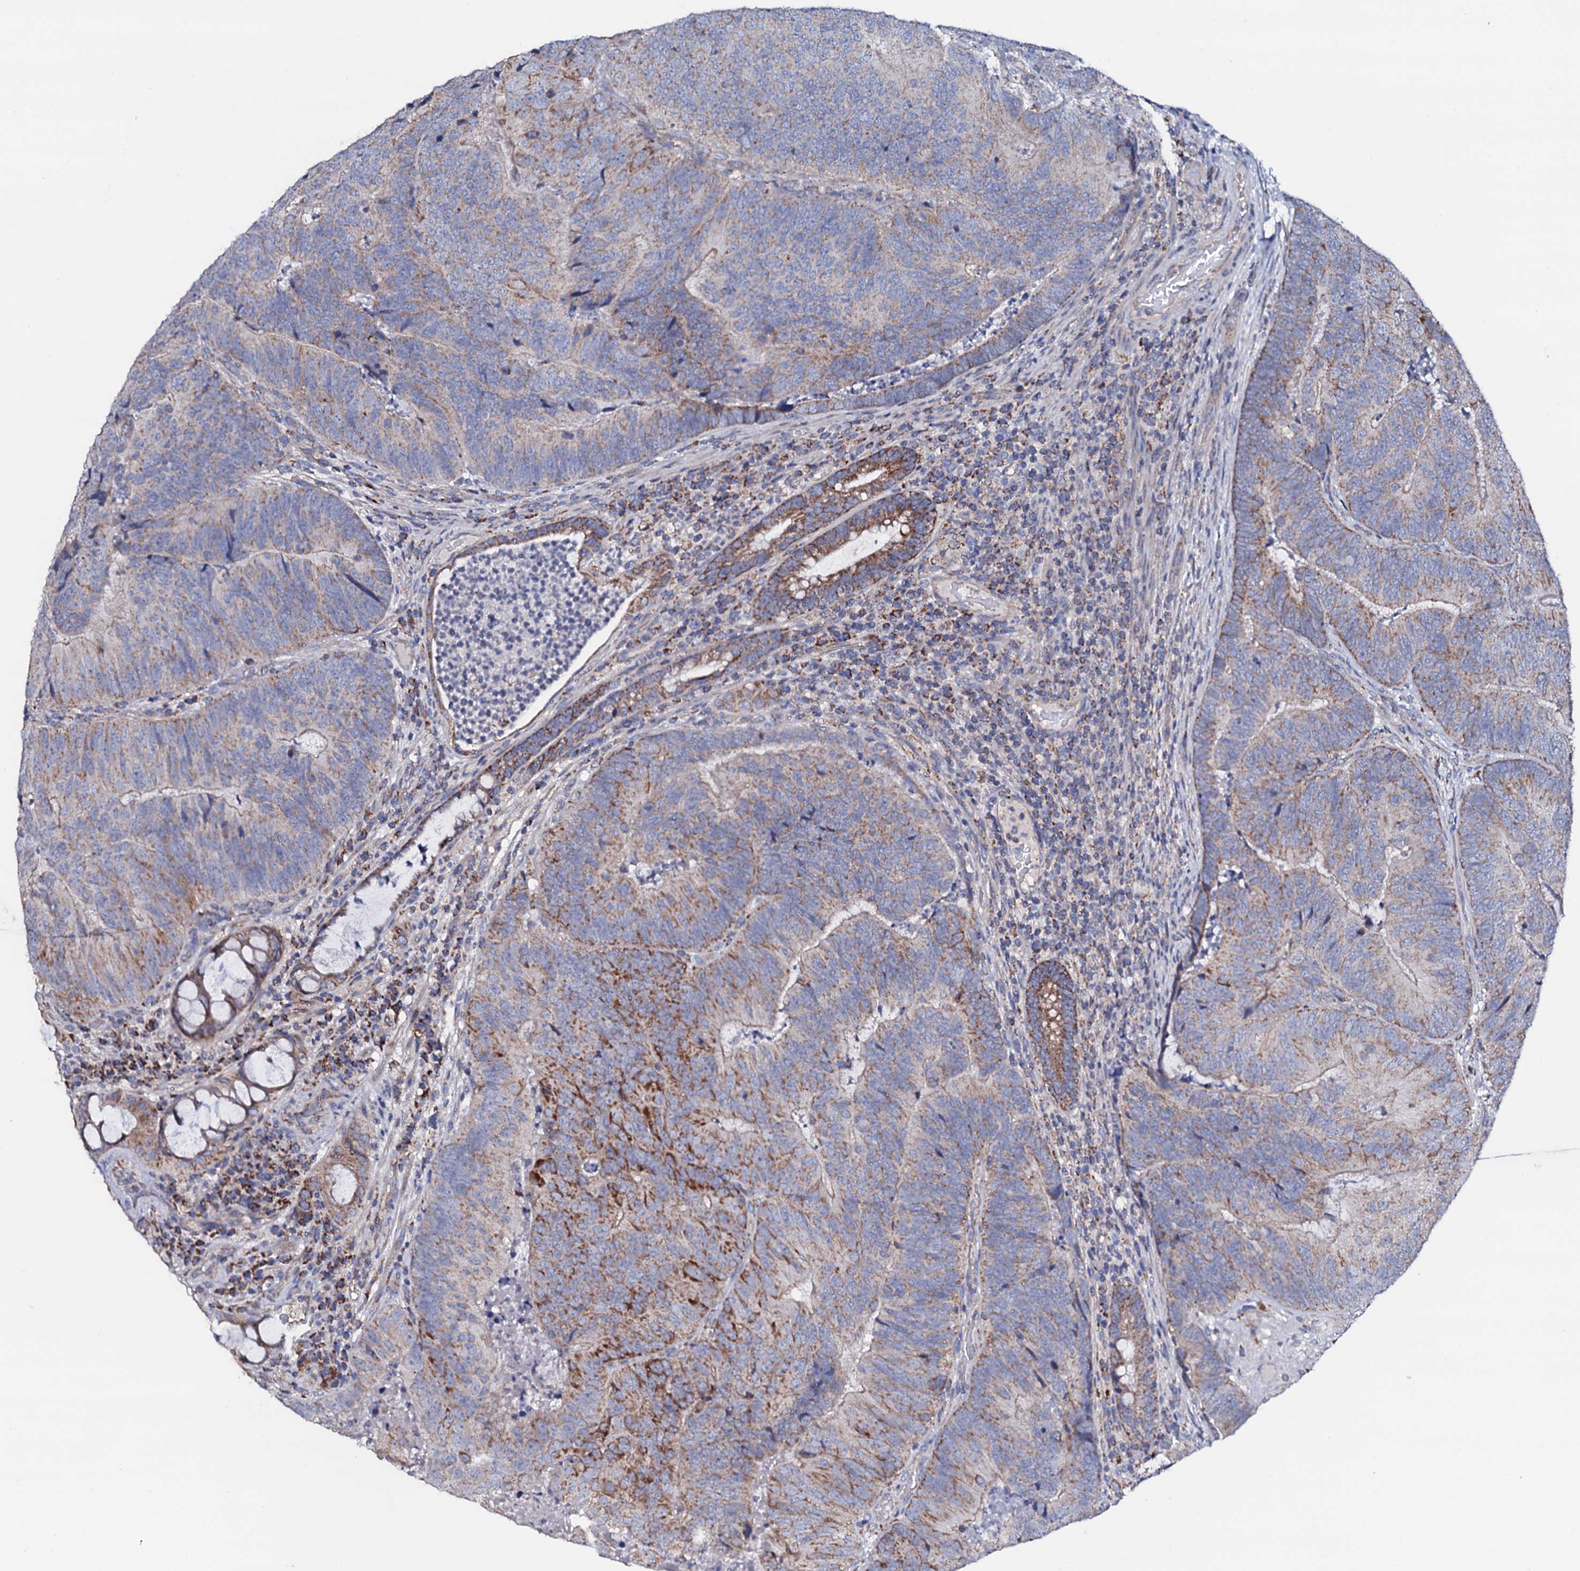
{"staining": {"intensity": "moderate", "quantity": "25%-75%", "location": "cytoplasmic/membranous"}, "tissue": "colorectal cancer", "cell_type": "Tumor cells", "image_type": "cancer", "snomed": [{"axis": "morphology", "description": "Adenocarcinoma, NOS"}, {"axis": "topography", "description": "Colon"}], "caption": "Immunohistochemical staining of human colorectal adenocarcinoma demonstrates medium levels of moderate cytoplasmic/membranous protein expression in approximately 25%-75% of tumor cells.", "gene": "TCAF2", "patient": {"sex": "female", "age": 67}}